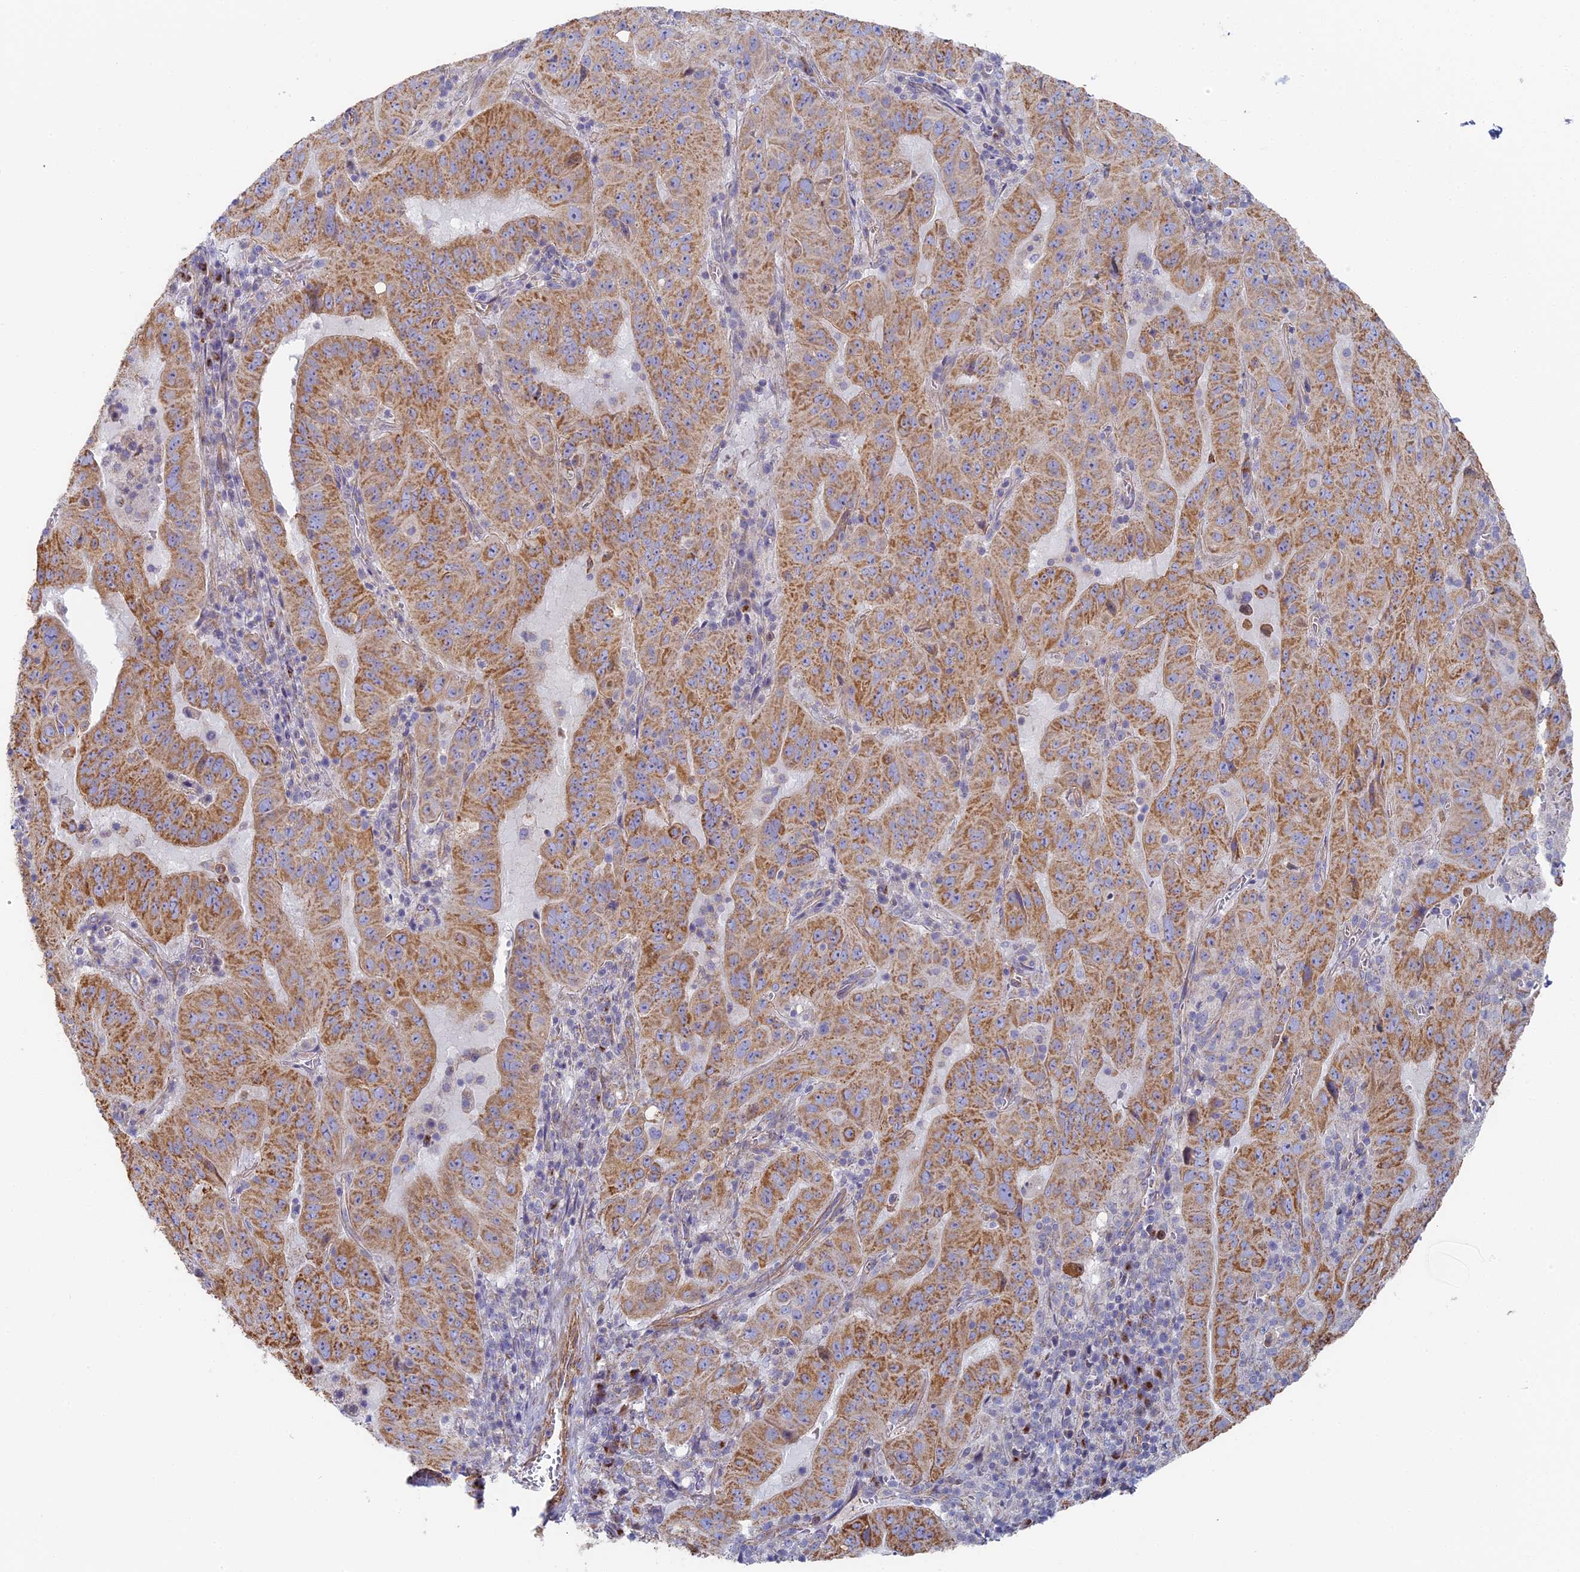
{"staining": {"intensity": "moderate", "quantity": ">75%", "location": "cytoplasmic/membranous"}, "tissue": "pancreatic cancer", "cell_type": "Tumor cells", "image_type": "cancer", "snomed": [{"axis": "morphology", "description": "Adenocarcinoma, NOS"}, {"axis": "topography", "description": "Pancreas"}], "caption": "Human adenocarcinoma (pancreatic) stained with a protein marker exhibits moderate staining in tumor cells.", "gene": "DDA1", "patient": {"sex": "male", "age": 63}}